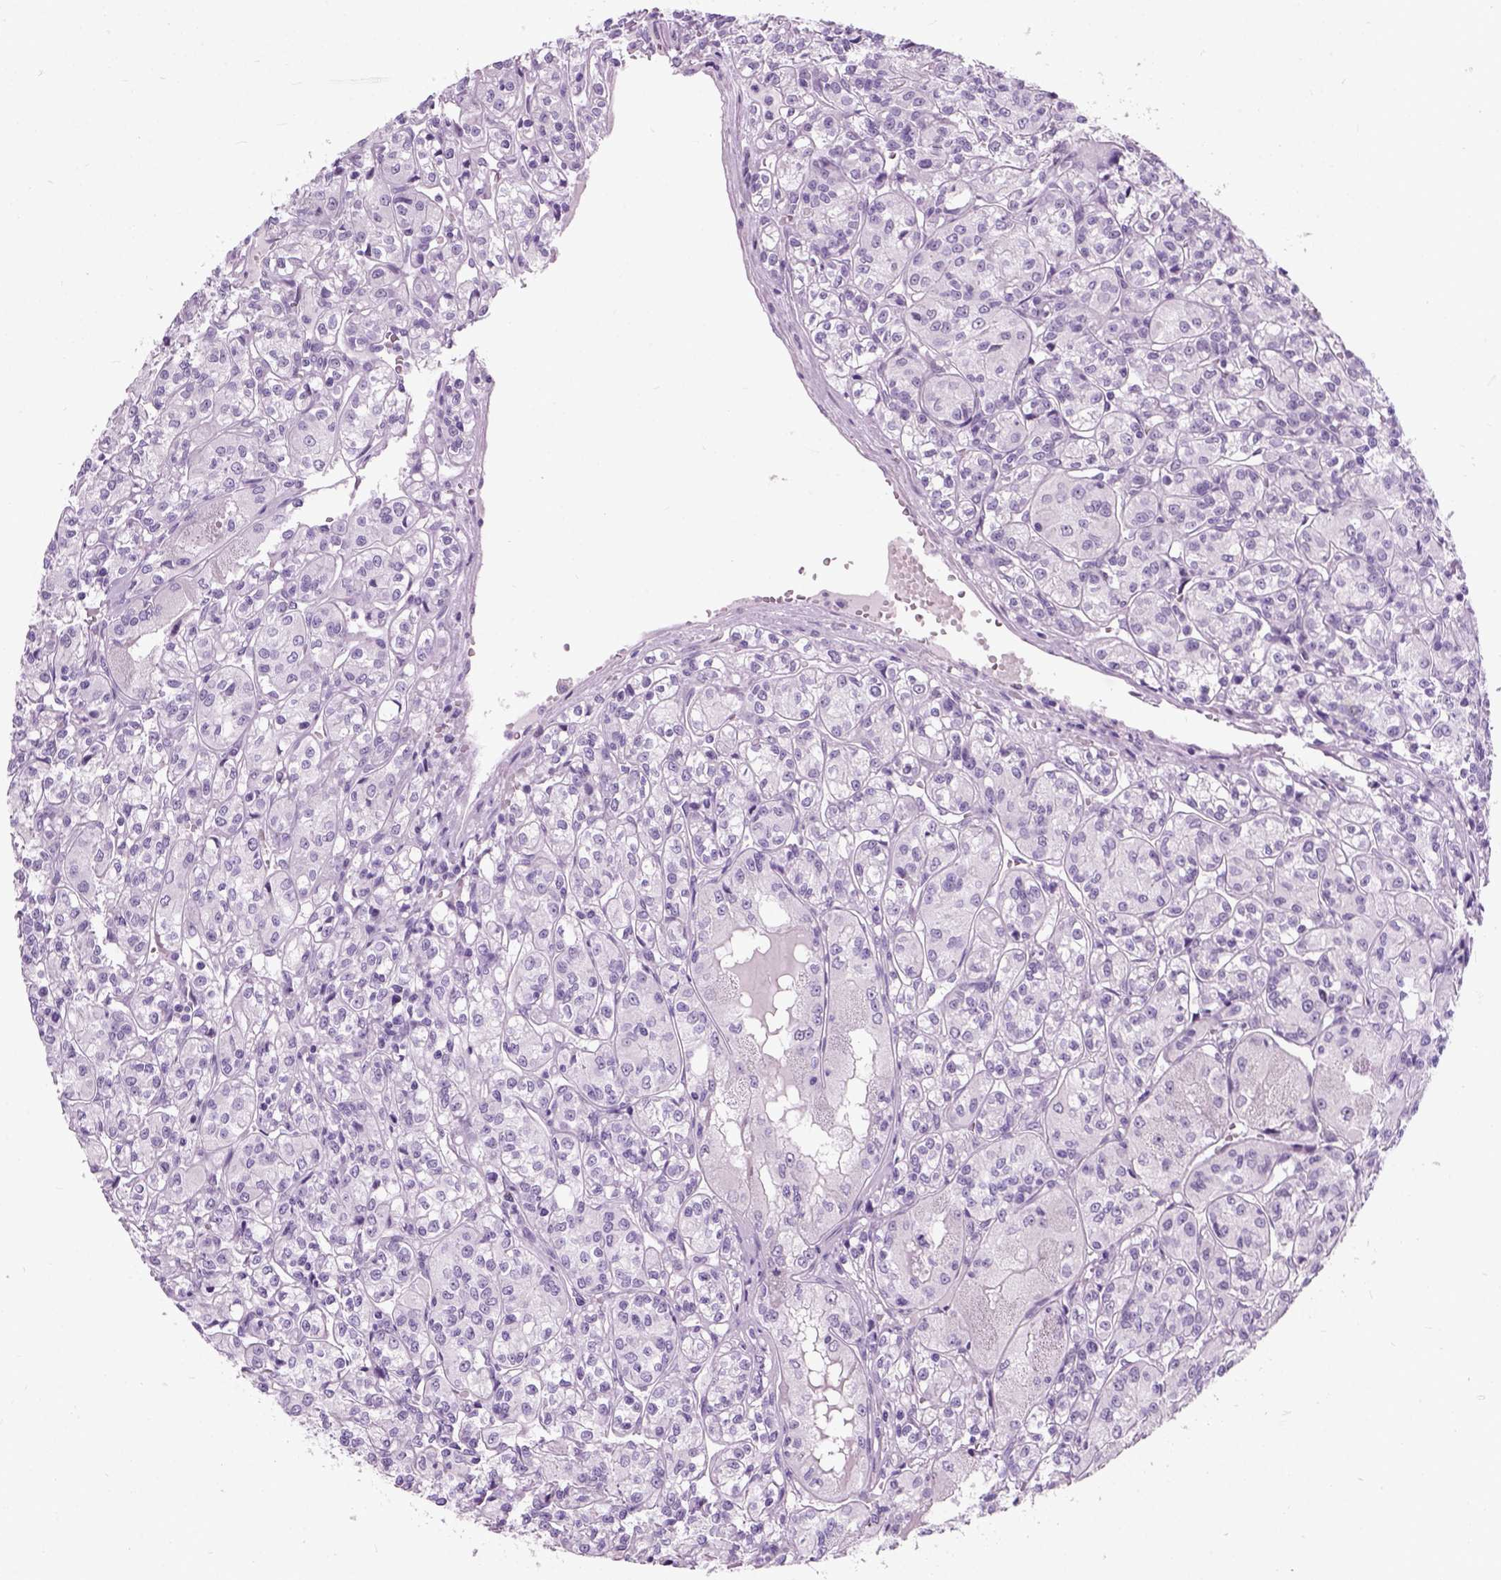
{"staining": {"intensity": "negative", "quantity": "none", "location": "none"}, "tissue": "renal cancer", "cell_type": "Tumor cells", "image_type": "cancer", "snomed": [{"axis": "morphology", "description": "Adenocarcinoma, NOS"}, {"axis": "topography", "description": "Kidney"}], "caption": "Protein analysis of renal adenocarcinoma reveals no significant expression in tumor cells. (DAB (3,3'-diaminobenzidine) IHC visualized using brightfield microscopy, high magnification).", "gene": "AXDND1", "patient": {"sex": "male", "age": 36}}